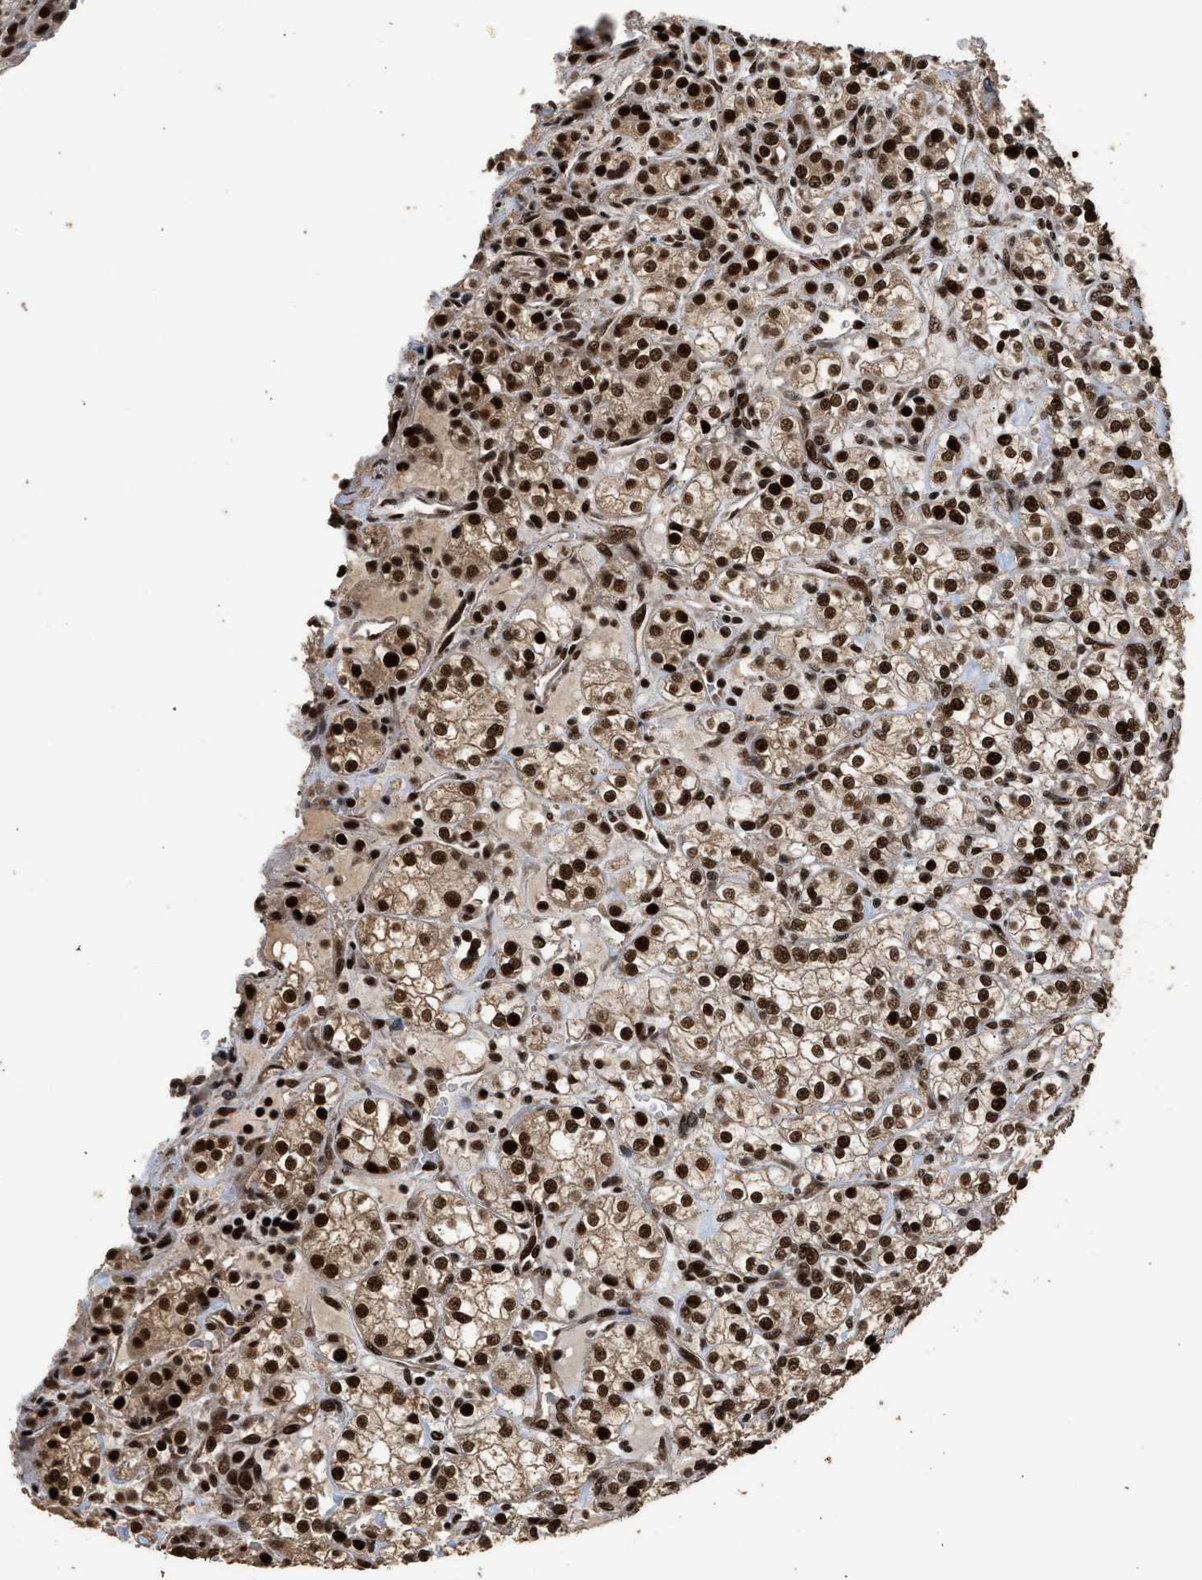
{"staining": {"intensity": "strong", "quantity": ">75%", "location": "nuclear"}, "tissue": "renal cancer", "cell_type": "Tumor cells", "image_type": "cancer", "snomed": [{"axis": "morphology", "description": "Adenocarcinoma, NOS"}, {"axis": "topography", "description": "Kidney"}], "caption": "Tumor cells display high levels of strong nuclear staining in approximately >75% of cells in renal cancer.", "gene": "PPP4R3B", "patient": {"sex": "male", "age": 77}}